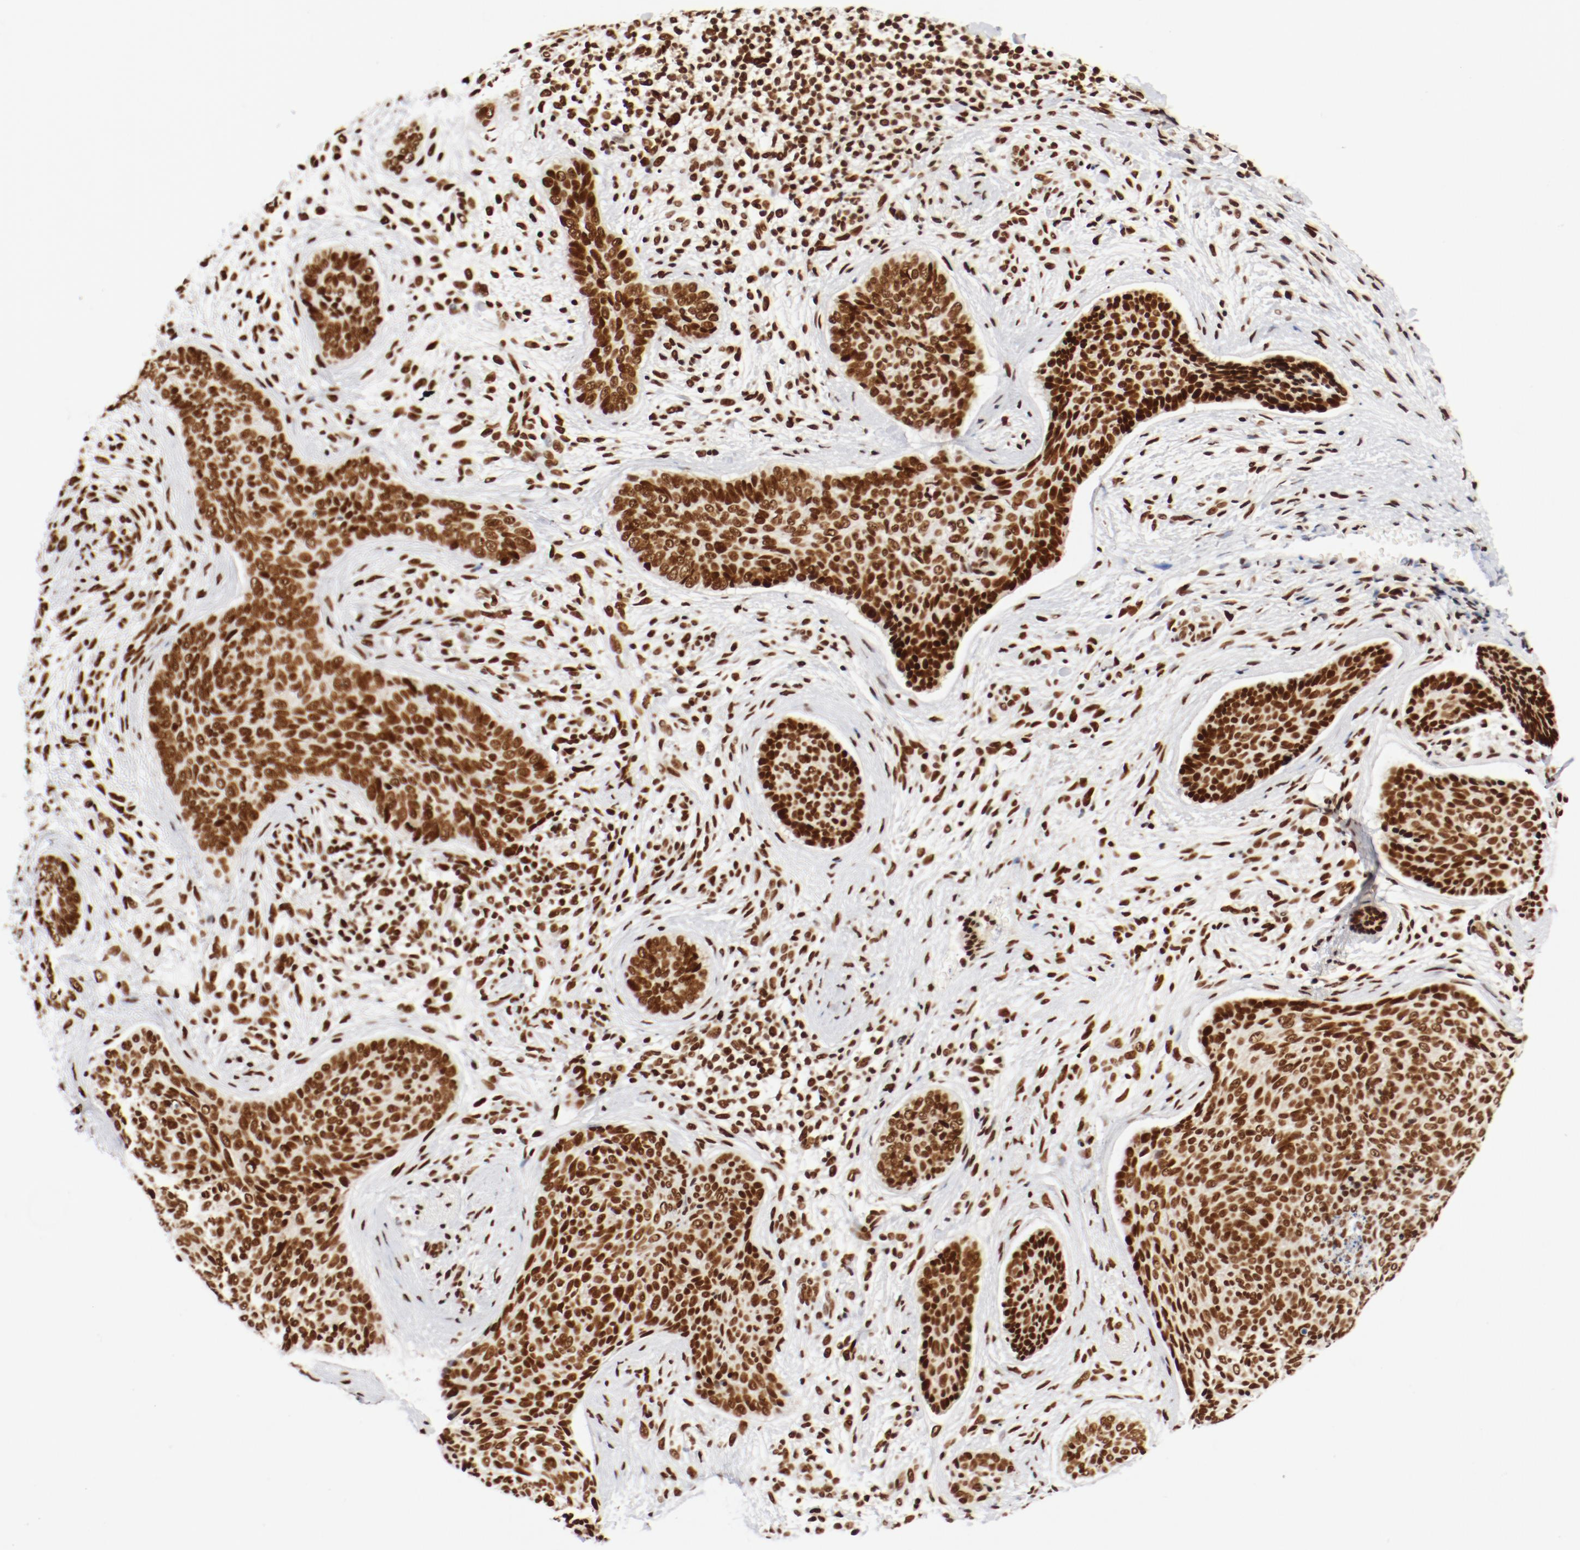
{"staining": {"intensity": "strong", "quantity": ">75%", "location": "nuclear"}, "tissue": "skin cancer", "cell_type": "Tumor cells", "image_type": "cancer", "snomed": [{"axis": "morphology", "description": "Normal tissue, NOS"}, {"axis": "morphology", "description": "Basal cell carcinoma"}, {"axis": "topography", "description": "Skin"}], "caption": "Basal cell carcinoma (skin) tissue reveals strong nuclear staining in about >75% of tumor cells, visualized by immunohistochemistry.", "gene": "CTBP1", "patient": {"sex": "female", "age": 57}}